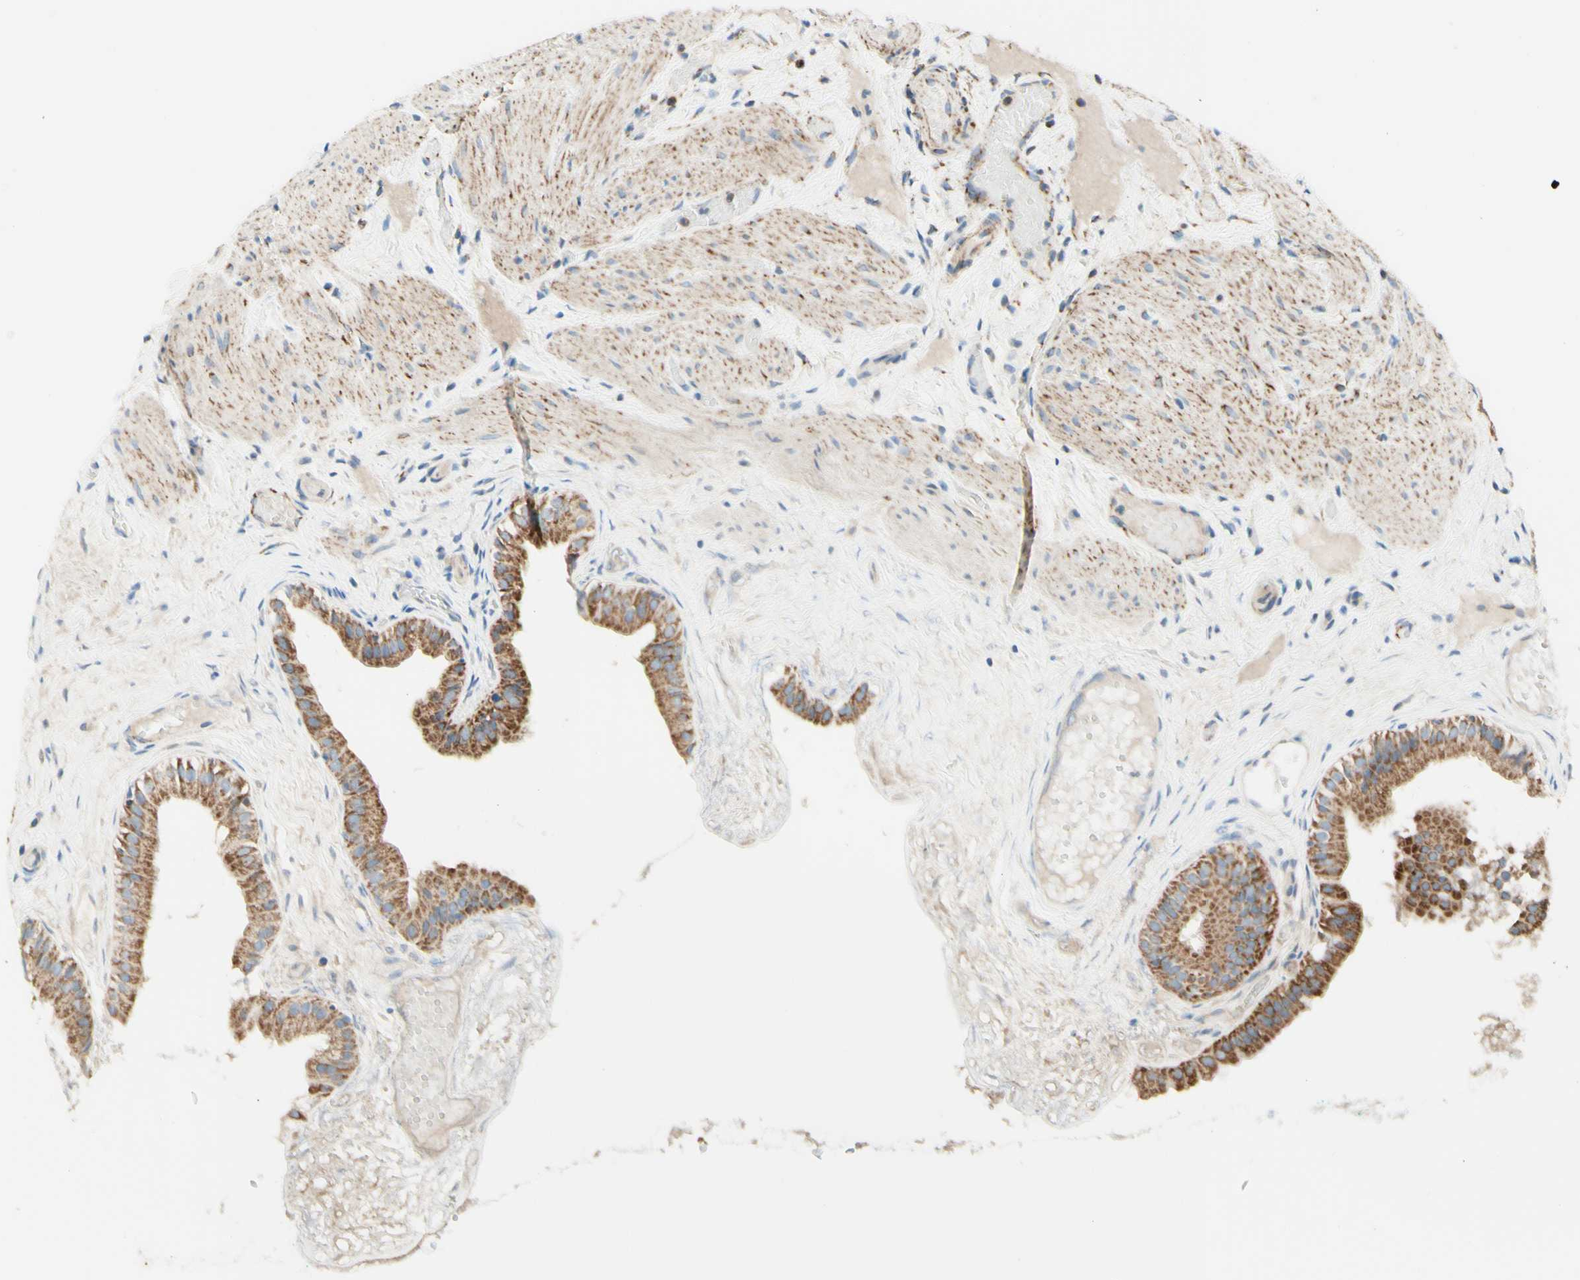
{"staining": {"intensity": "moderate", "quantity": ">75%", "location": "cytoplasmic/membranous"}, "tissue": "gallbladder", "cell_type": "Glandular cells", "image_type": "normal", "snomed": [{"axis": "morphology", "description": "Normal tissue, NOS"}, {"axis": "topography", "description": "Gallbladder"}], "caption": "Gallbladder stained for a protein (brown) exhibits moderate cytoplasmic/membranous positive expression in about >75% of glandular cells.", "gene": "ARMC10", "patient": {"sex": "female", "age": 26}}